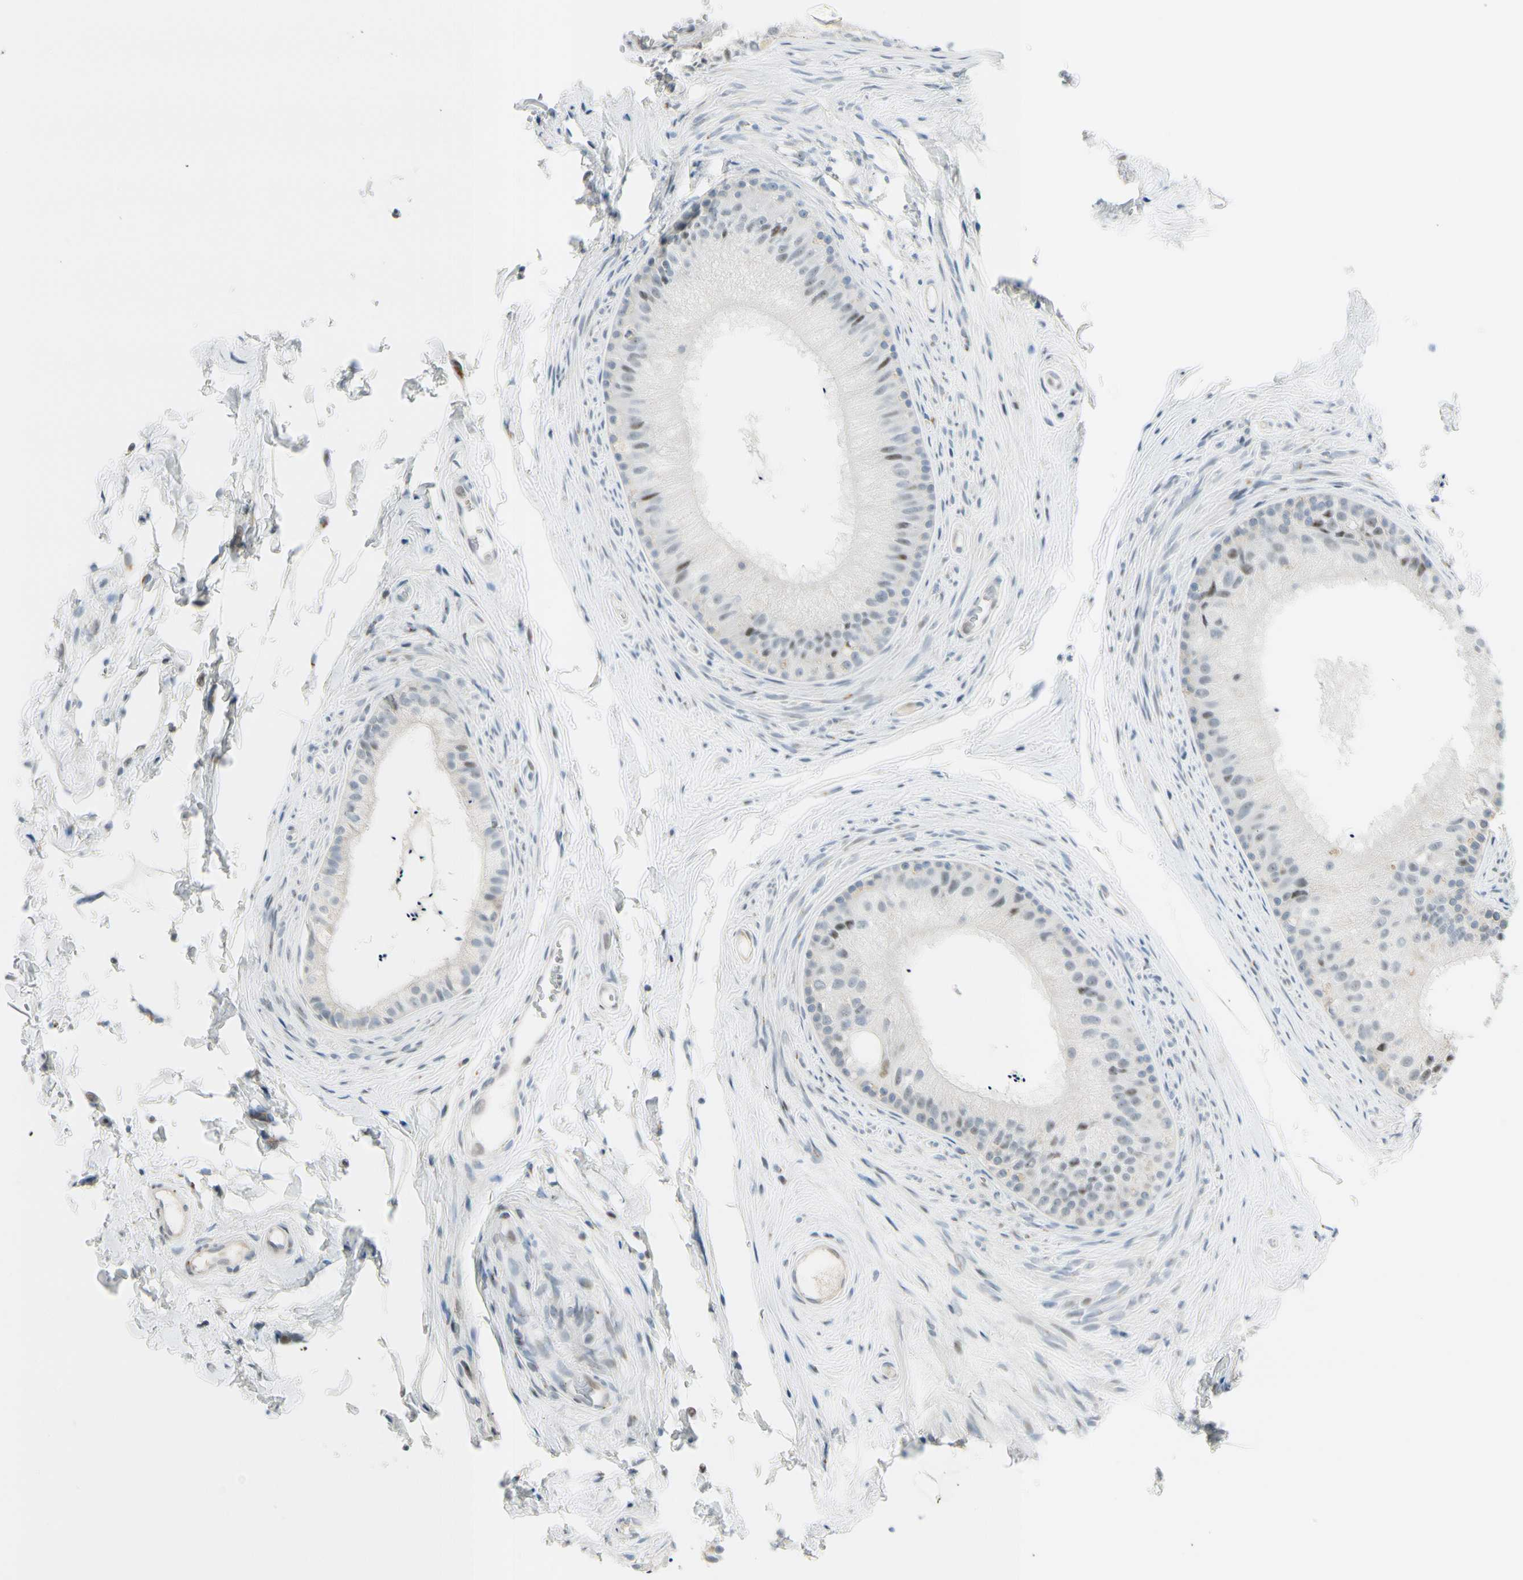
{"staining": {"intensity": "moderate", "quantity": "<25%", "location": "nuclear"}, "tissue": "epididymis", "cell_type": "Glandular cells", "image_type": "normal", "snomed": [{"axis": "morphology", "description": "Normal tissue, NOS"}, {"axis": "topography", "description": "Epididymis"}], "caption": "Immunohistochemistry staining of benign epididymis, which reveals low levels of moderate nuclear staining in about <25% of glandular cells indicating moderate nuclear protein positivity. The staining was performed using DAB (3,3'-diaminobenzidine) (brown) for protein detection and nuclei were counterstained in hematoxylin (blue).", "gene": "B4GALNT1", "patient": {"sex": "male", "age": 56}}